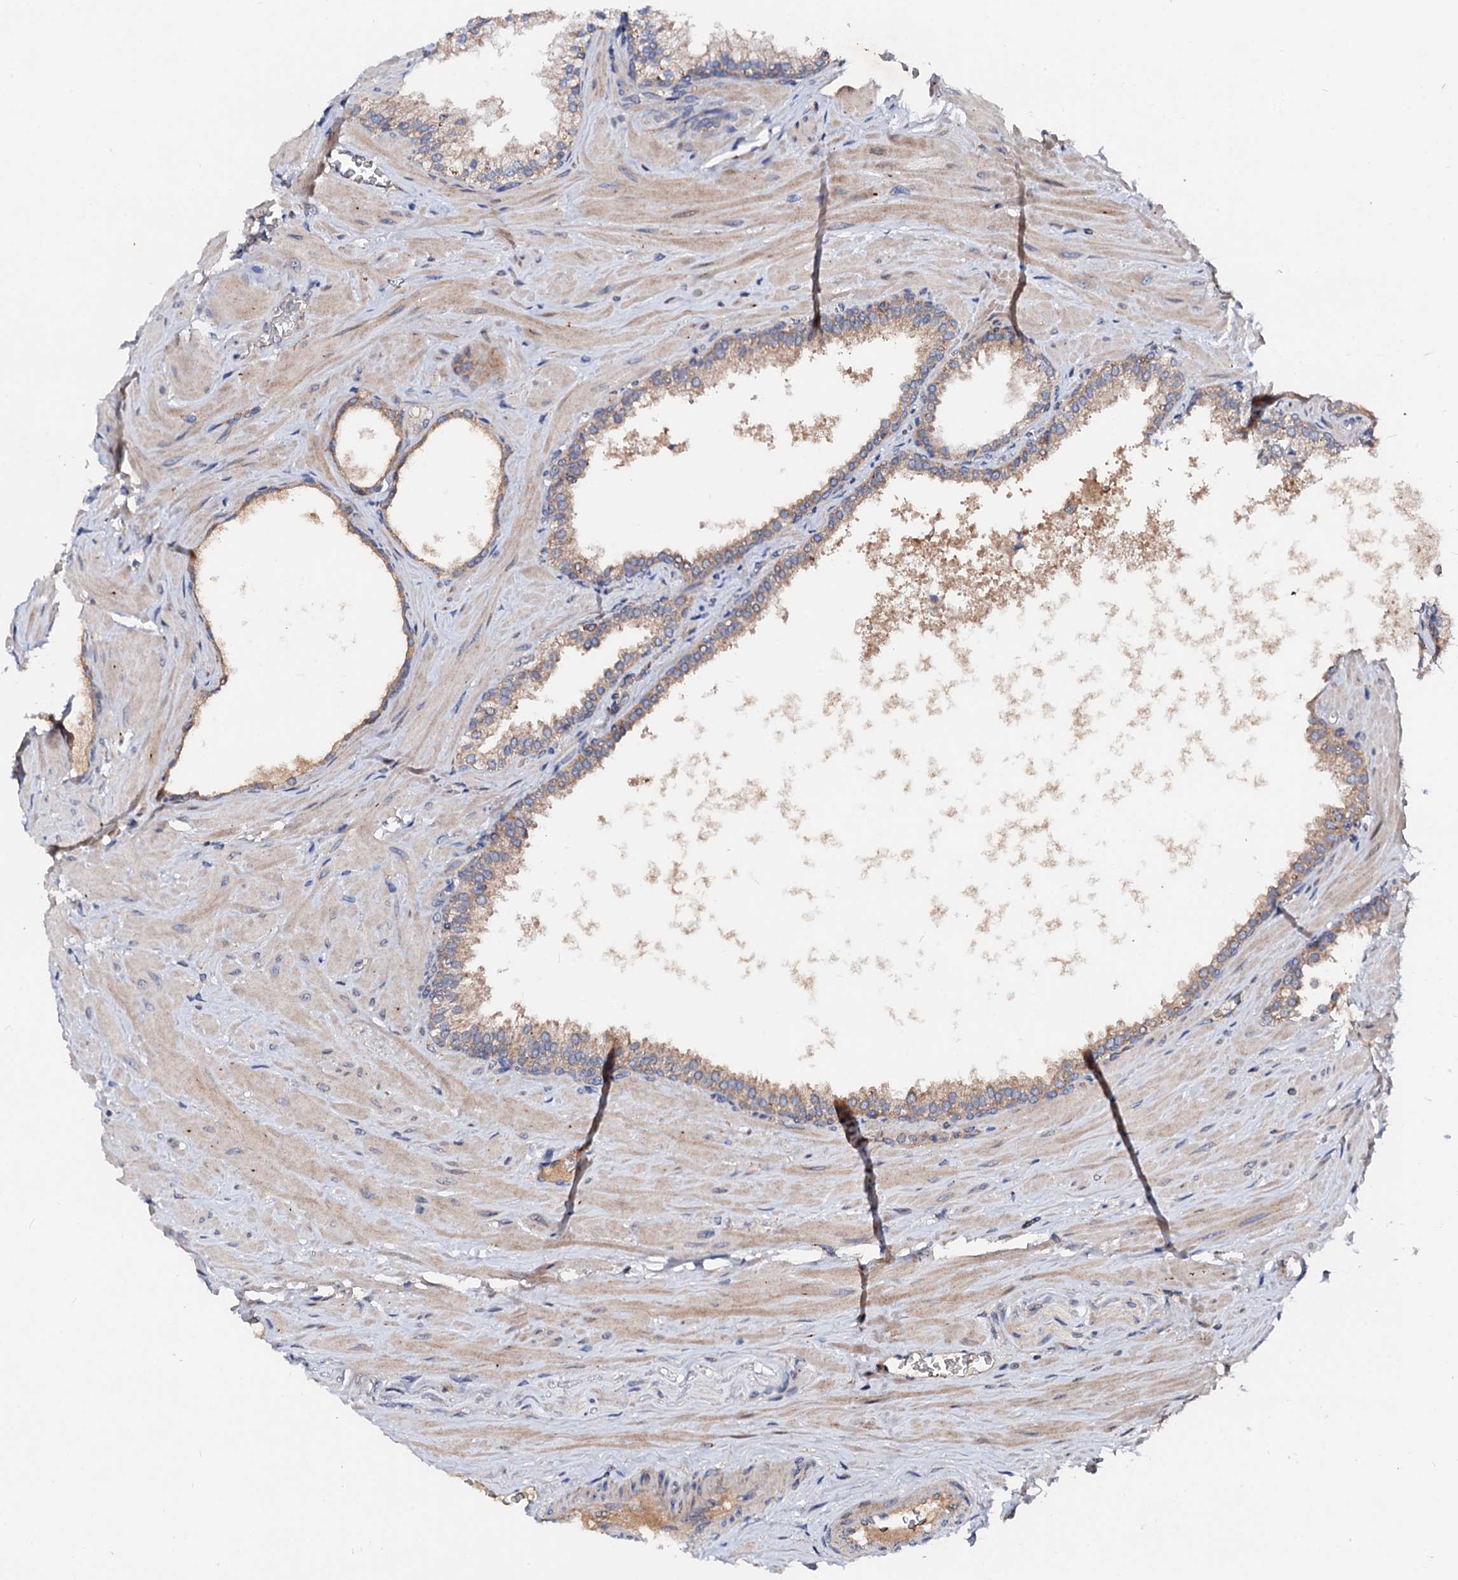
{"staining": {"intensity": "moderate", "quantity": ">75%", "location": "cytoplasmic/membranous"}, "tissue": "prostate cancer", "cell_type": "Tumor cells", "image_type": "cancer", "snomed": [{"axis": "morphology", "description": "Adenocarcinoma, High grade"}, {"axis": "topography", "description": "Prostate"}], "caption": "Moderate cytoplasmic/membranous positivity for a protein is seen in approximately >75% of tumor cells of prostate cancer (high-grade adenocarcinoma) using immunohistochemistry.", "gene": "EXTL1", "patient": {"sex": "male", "age": 64}}